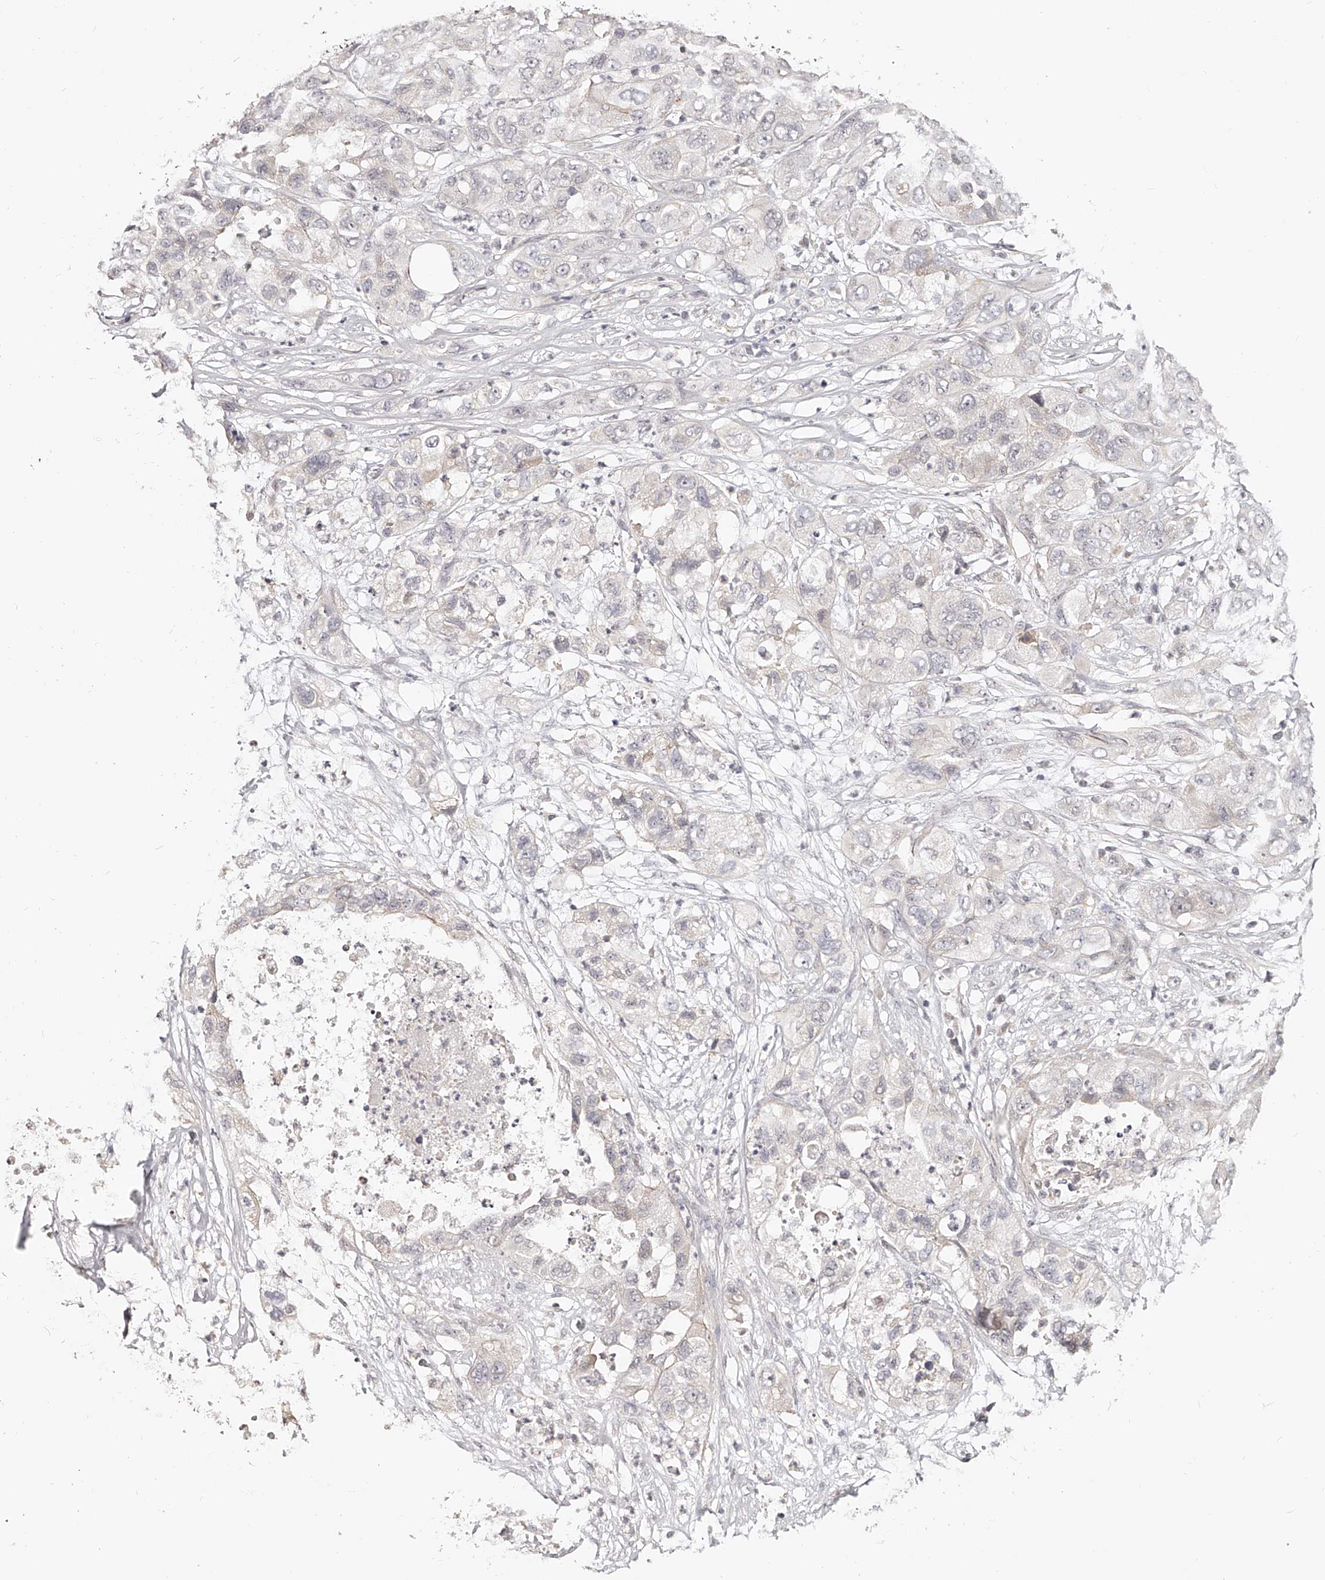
{"staining": {"intensity": "negative", "quantity": "none", "location": "none"}, "tissue": "pancreatic cancer", "cell_type": "Tumor cells", "image_type": "cancer", "snomed": [{"axis": "morphology", "description": "Adenocarcinoma, NOS"}, {"axis": "topography", "description": "Pancreas"}], "caption": "DAB (3,3'-diaminobenzidine) immunohistochemical staining of human pancreatic cancer (adenocarcinoma) shows no significant positivity in tumor cells. Brightfield microscopy of IHC stained with DAB (3,3'-diaminobenzidine) (brown) and hematoxylin (blue), captured at high magnification.", "gene": "ZNF789", "patient": {"sex": "female", "age": 78}}